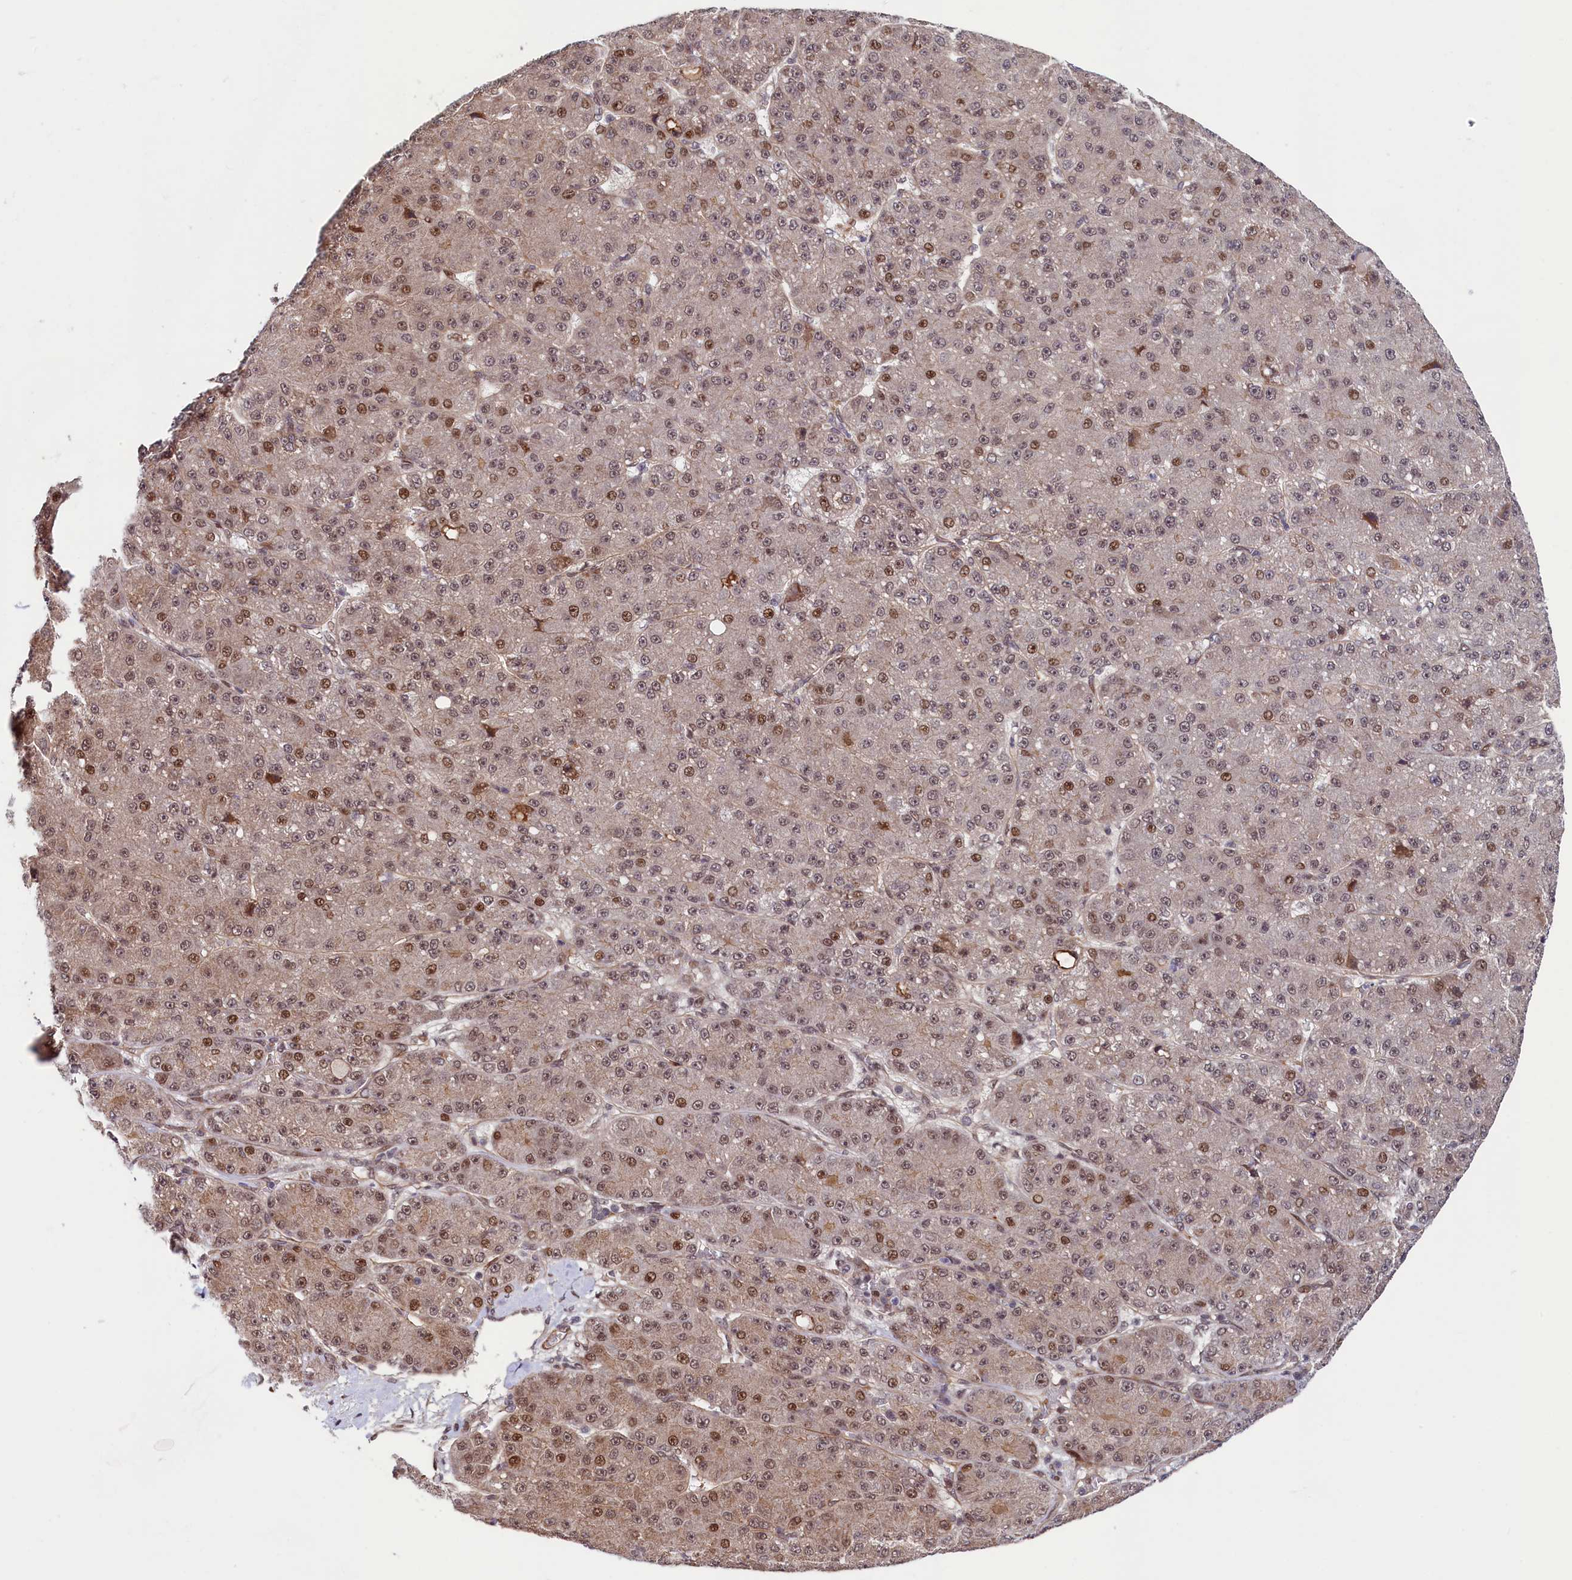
{"staining": {"intensity": "moderate", "quantity": ">75%", "location": "nuclear"}, "tissue": "liver cancer", "cell_type": "Tumor cells", "image_type": "cancer", "snomed": [{"axis": "morphology", "description": "Carcinoma, Hepatocellular, NOS"}, {"axis": "topography", "description": "Liver"}], "caption": "Liver cancer (hepatocellular carcinoma) was stained to show a protein in brown. There is medium levels of moderate nuclear expression in about >75% of tumor cells.", "gene": "LEO1", "patient": {"sex": "male", "age": 67}}